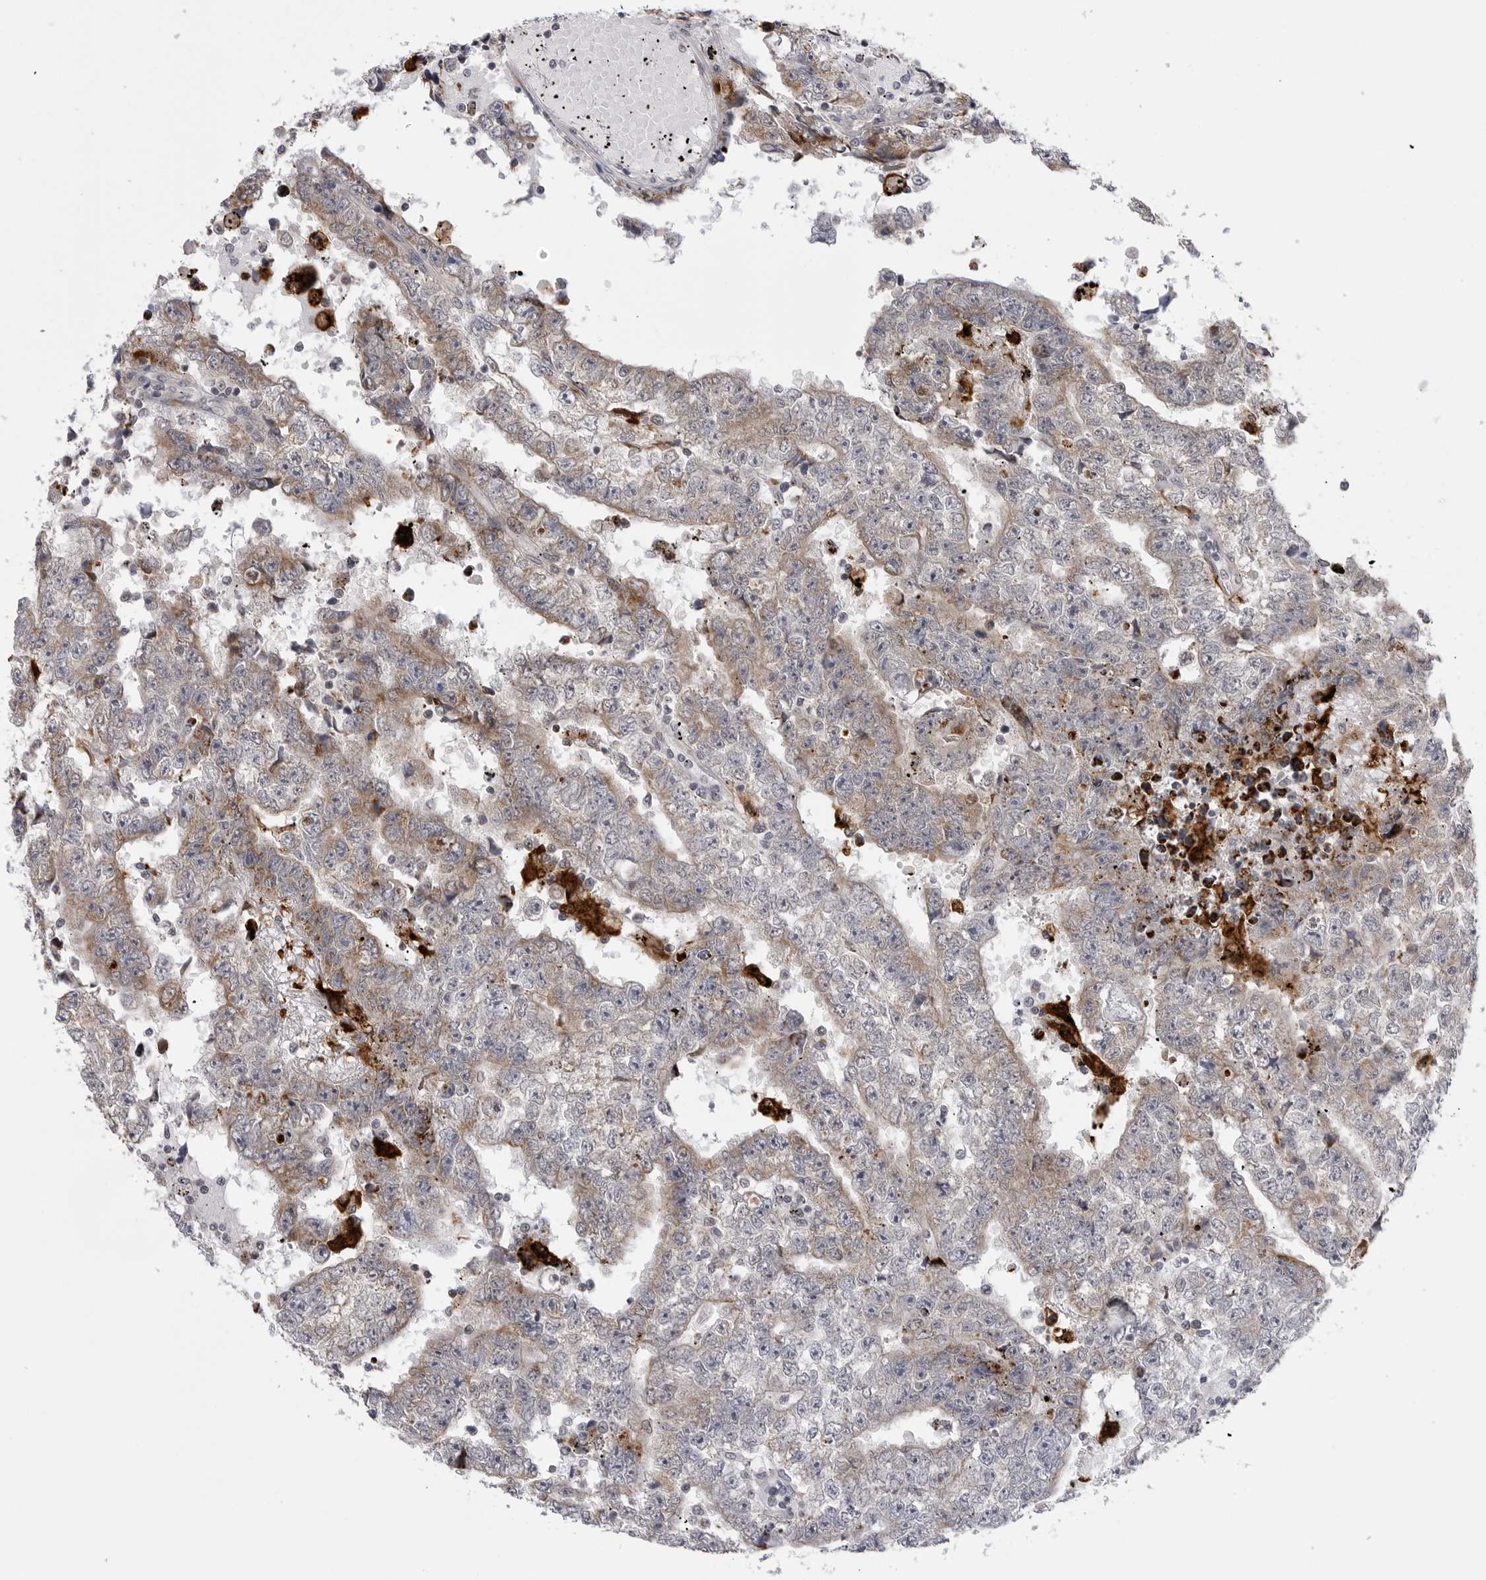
{"staining": {"intensity": "weak", "quantity": "25%-75%", "location": "cytoplasmic/membranous"}, "tissue": "testis cancer", "cell_type": "Tumor cells", "image_type": "cancer", "snomed": [{"axis": "morphology", "description": "Carcinoma, Embryonal, NOS"}, {"axis": "topography", "description": "Testis"}], "caption": "There is low levels of weak cytoplasmic/membranous positivity in tumor cells of testis embryonal carcinoma, as demonstrated by immunohistochemical staining (brown color).", "gene": "CDK20", "patient": {"sex": "male", "age": 25}}